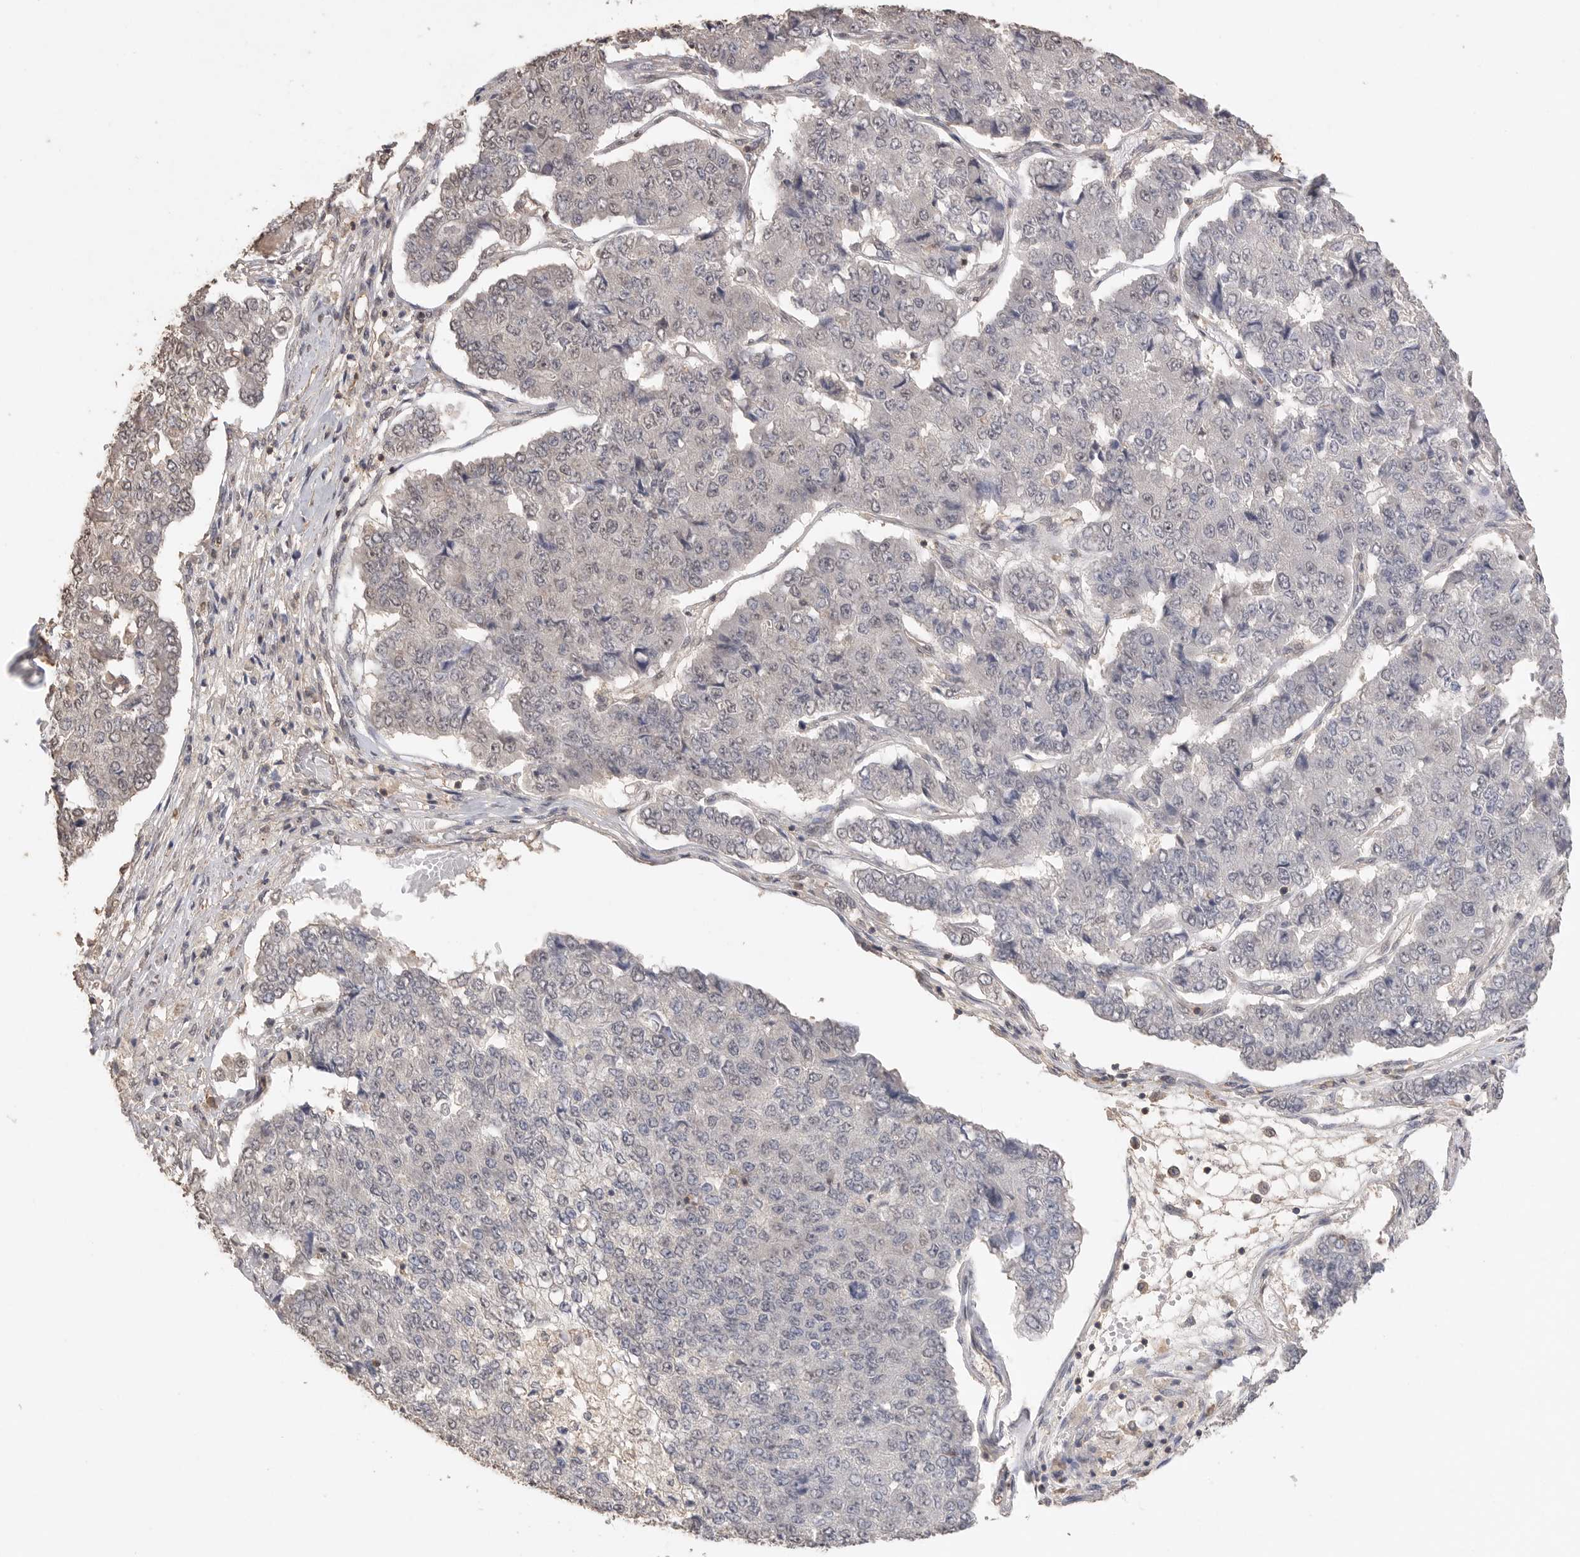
{"staining": {"intensity": "negative", "quantity": "none", "location": "none"}, "tissue": "pancreatic cancer", "cell_type": "Tumor cells", "image_type": "cancer", "snomed": [{"axis": "morphology", "description": "Adenocarcinoma, NOS"}, {"axis": "topography", "description": "Pancreas"}], "caption": "A high-resolution photomicrograph shows immunohistochemistry (IHC) staining of pancreatic cancer (adenocarcinoma), which displays no significant staining in tumor cells.", "gene": "MAP2K1", "patient": {"sex": "male", "age": 50}}